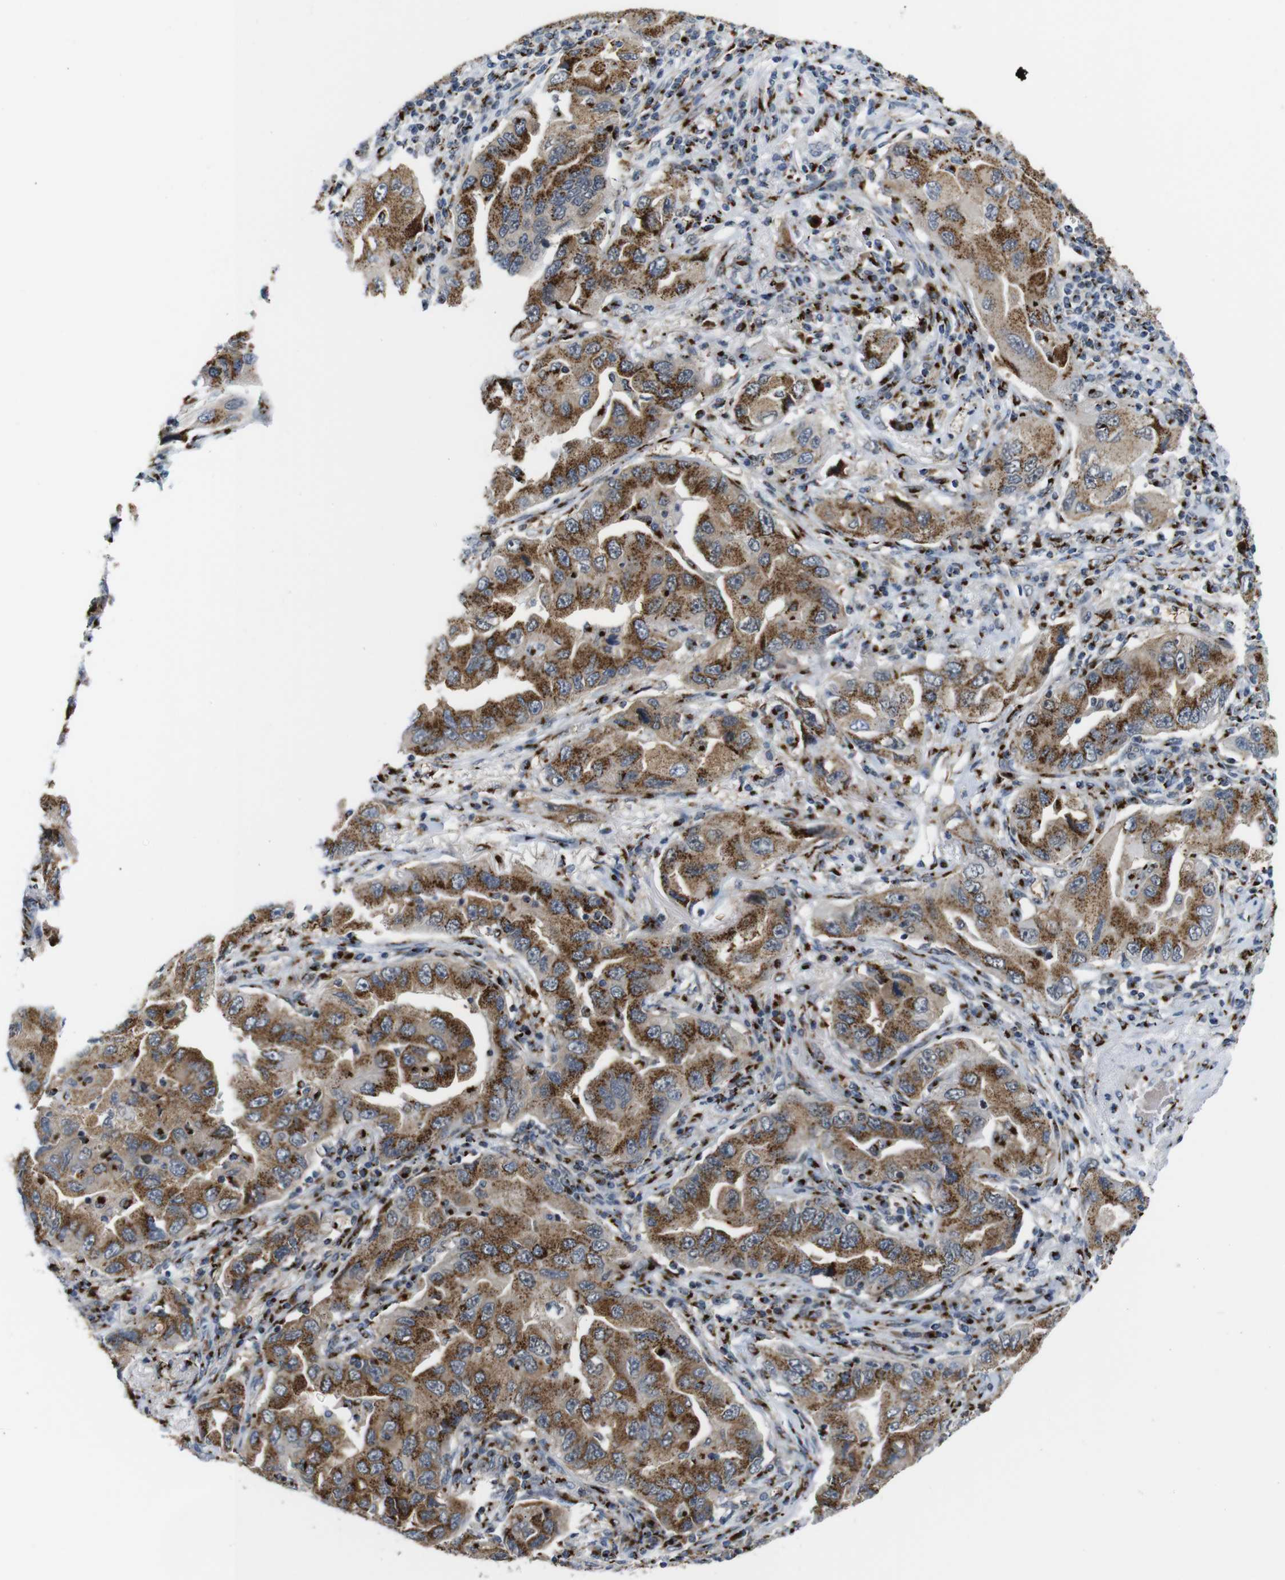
{"staining": {"intensity": "moderate", "quantity": ">75%", "location": "cytoplasmic/membranous"}, "tissue": "lung cancer", "cell_type": "Tumor cells", "image_type": "cancer", "snomed": [{"axis": "morphology", "description": "Adenocarcinoma, NOS"}, {"axis": "topography", "description": "Lung"}], "caption": "The image exhibits a brown stain indicating the presence of a protein in the cytoplasmic/membranous of tumor cells in lung cancer. The protein is shown in brown color, while the nuclei are stained blue.", "gene": "TGOLN2", "patient": {"sex": "female", "age": 65}}